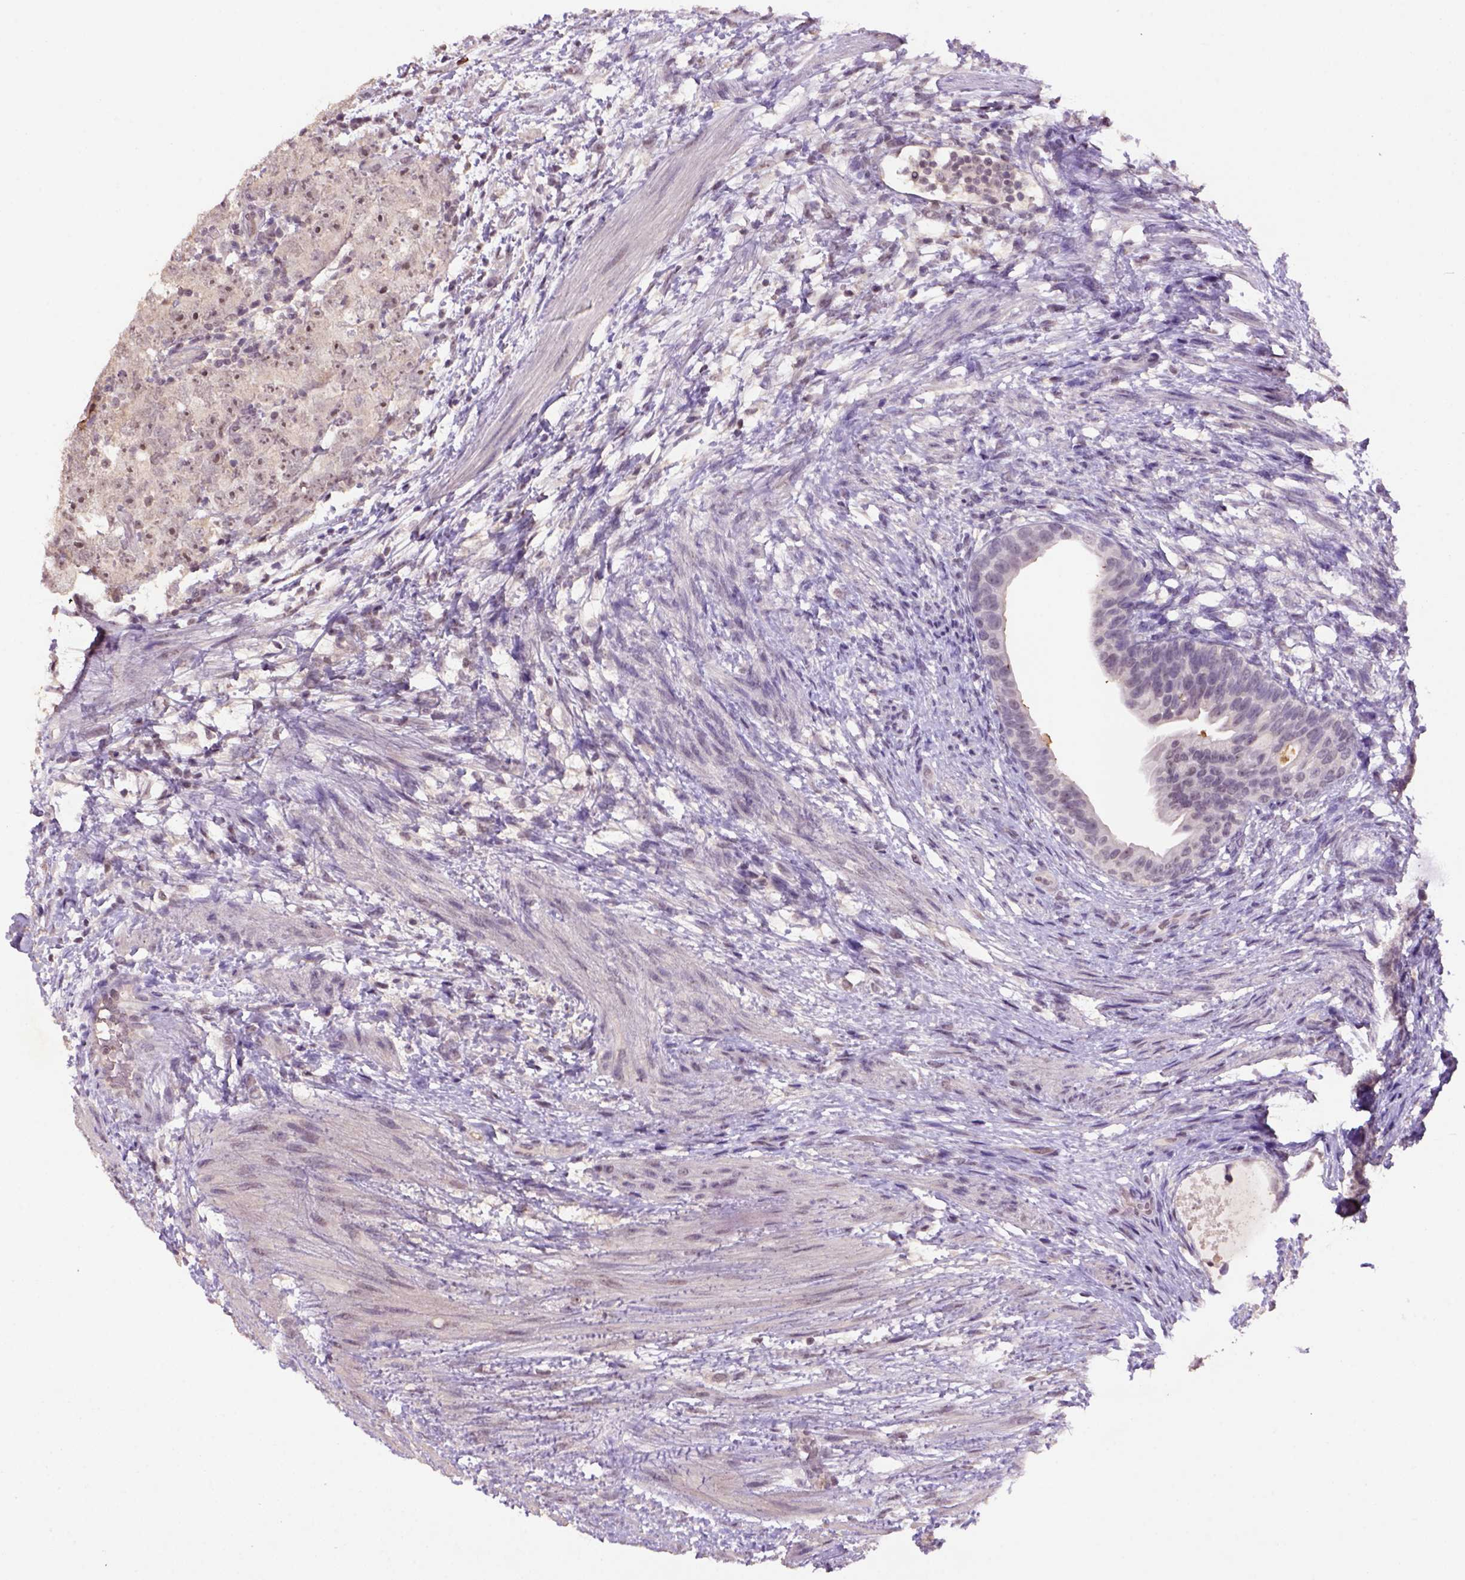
{"staining": {"intensity": "weak", "quantity": ">75%", "location": "cytoplasmic/membranous,nuclear"}, "tissue": "testis cancer", "cell_type": "Tumor cells", "image_type": "cancer", "snomed": [{"axis": "morphology", "description": "Carcinoma, Embryonal, NOS"}, {"axis": "topography", "description": "Testis"}], "caption": "The photomicrograph exhibits immunohistochemical staining of testis embryonal carcinoma. There is weak cytoplasmic/membranous and nuclear expression is present in approximately >75% of tumor cells.", "gene": "SCML4", "patient": {"sex": "male", "age": 24}}